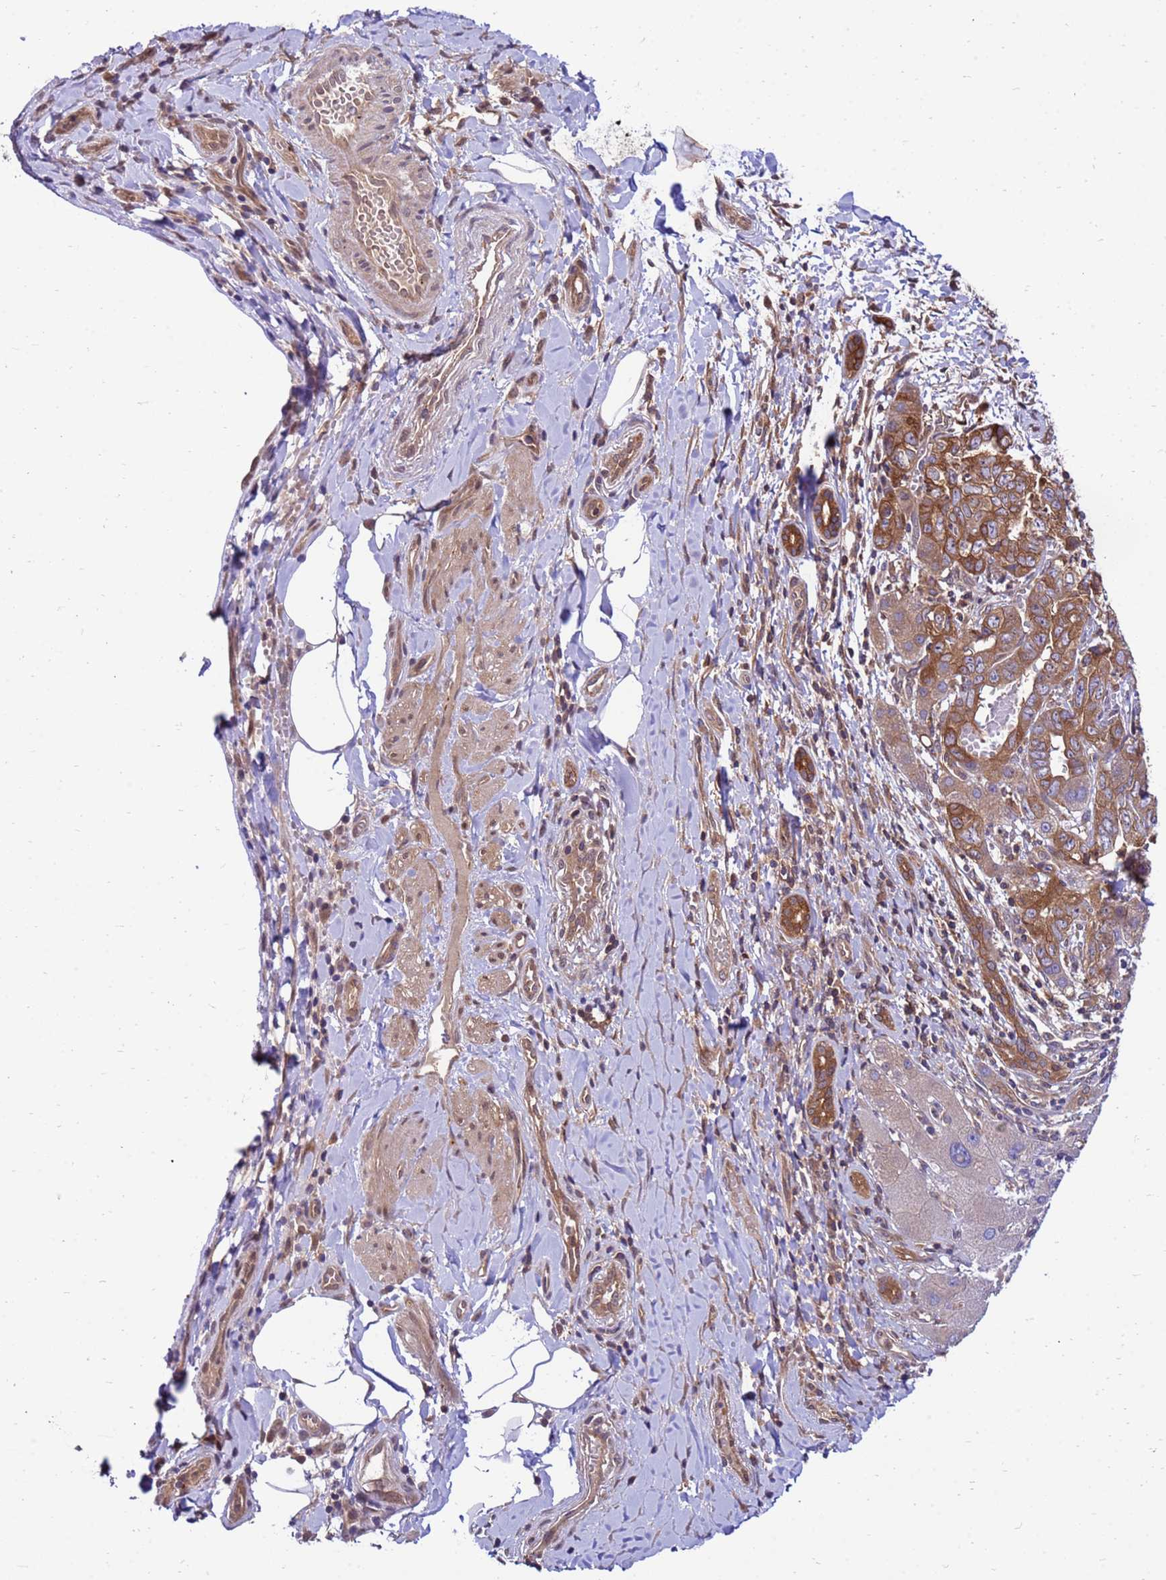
{"staining": {"intensity": "strong", "quantity": ">75%", "location": "cytoplasmic/membranous"}, "tissue": "liver cancer", "cell_type": "Tumor cells", "image_type": "cancer", "snomed": [{"axis": "morphology", "description": "Cholangiocarcinoma"}, {"axis": "topography", "description": "Liver"}], "caption": "Liver cholangiocarcinoma tissue demonstrates strong cytoplasmic/membranous staining in approximately >75% of tumor cells, visualized by immunohistochemistry.", "gene": "GET3", "patient": {"sex": "male", "age": 59}}